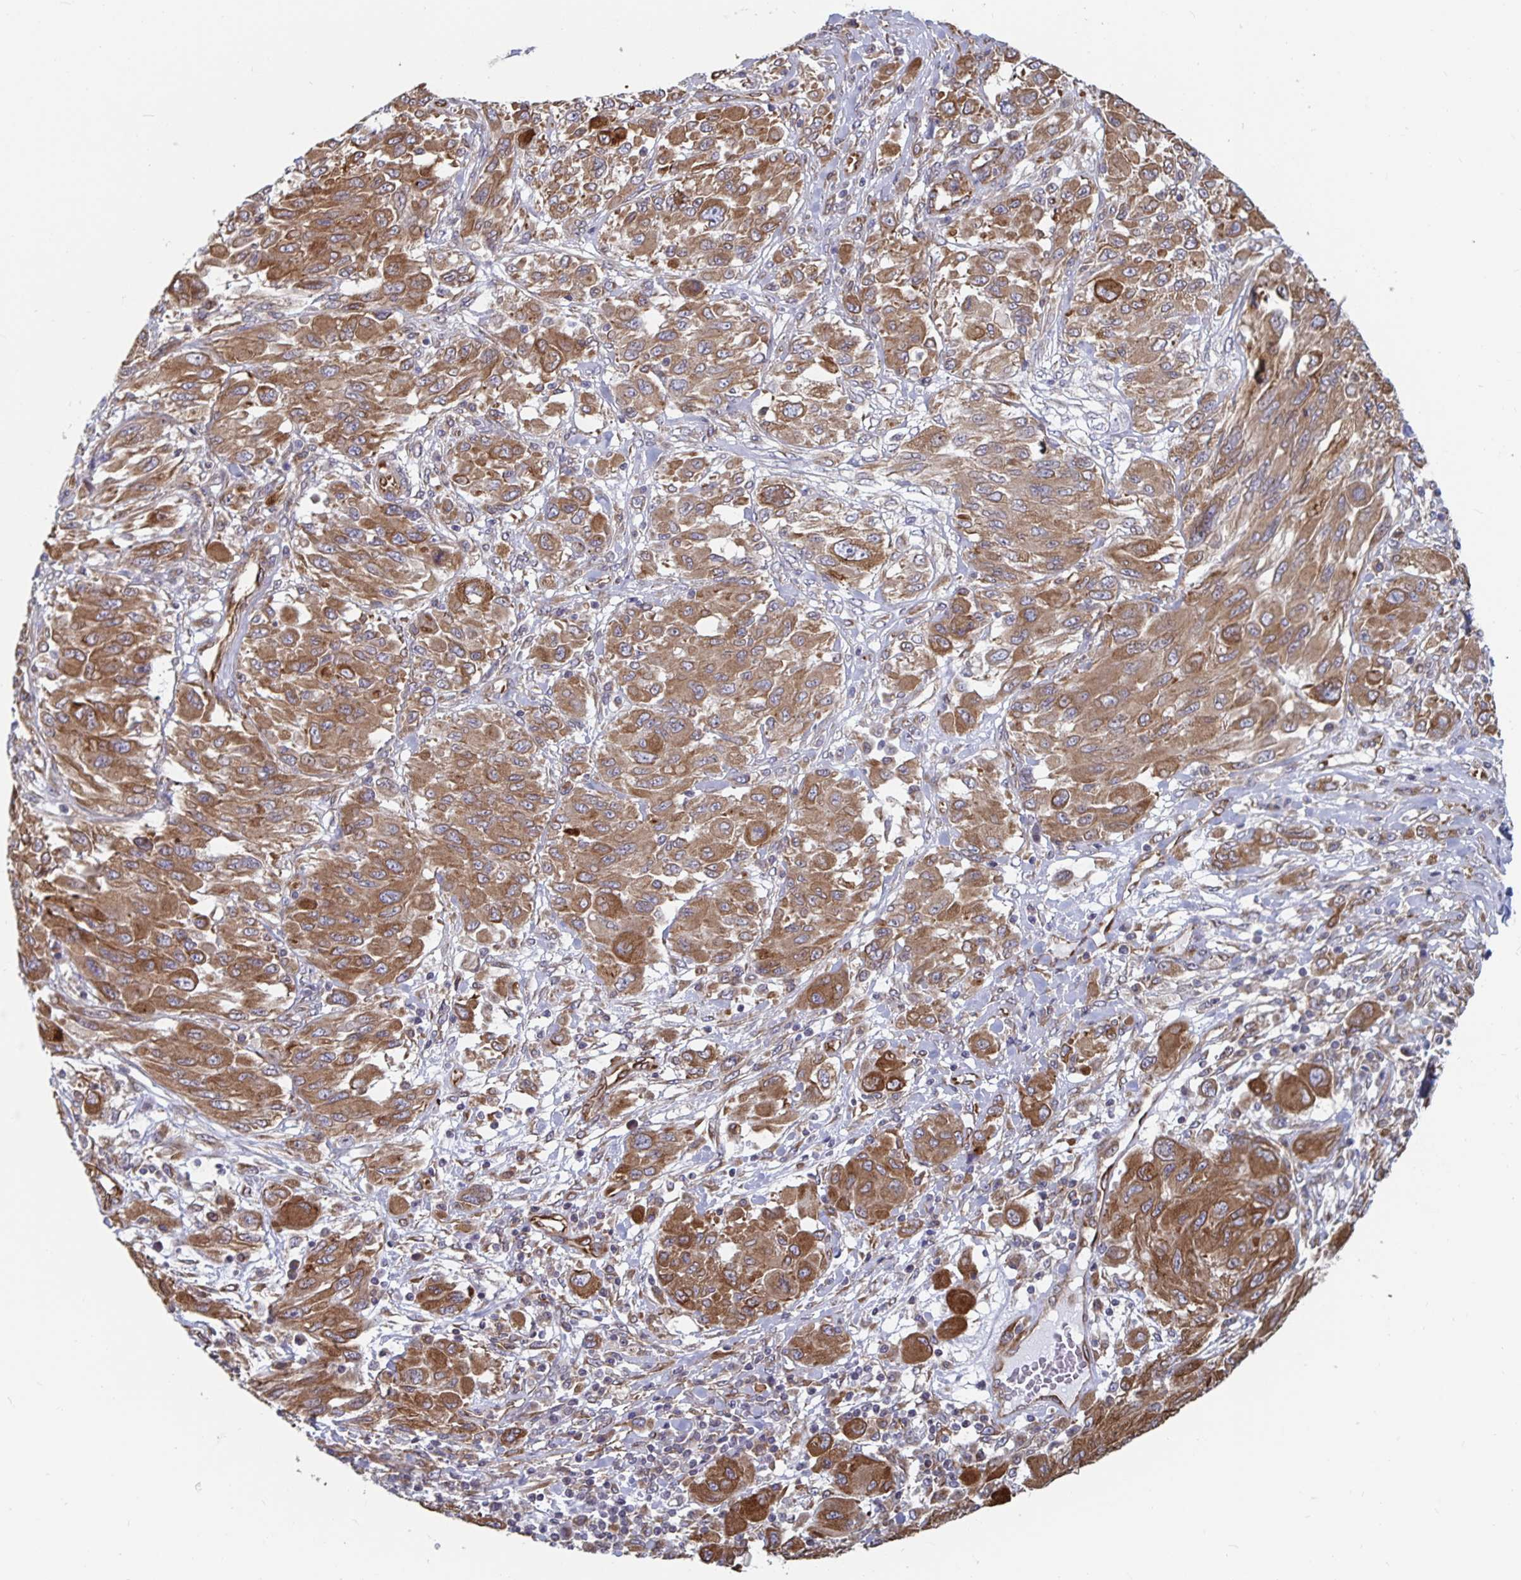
{"staining": {"intensity": "moderate", "quantity": ">75%", "location": "cytoplasmic/membranous"}, "tissue": "melanoma", "cell_type": "Tumor cells", "image_type": "cancer", "snomed": [{"axis": "morphology", "description": "Malignant melanoma, NOS"}, {"axis": "topography", "description": "Skin"}], "caption": "Melanoma stained with IHC shows moderate cytoplasmic/membranous staining in about >75% of tumor cells.", "gene": "BCAP29", "patient": {"sex": "female", "age": 91}}